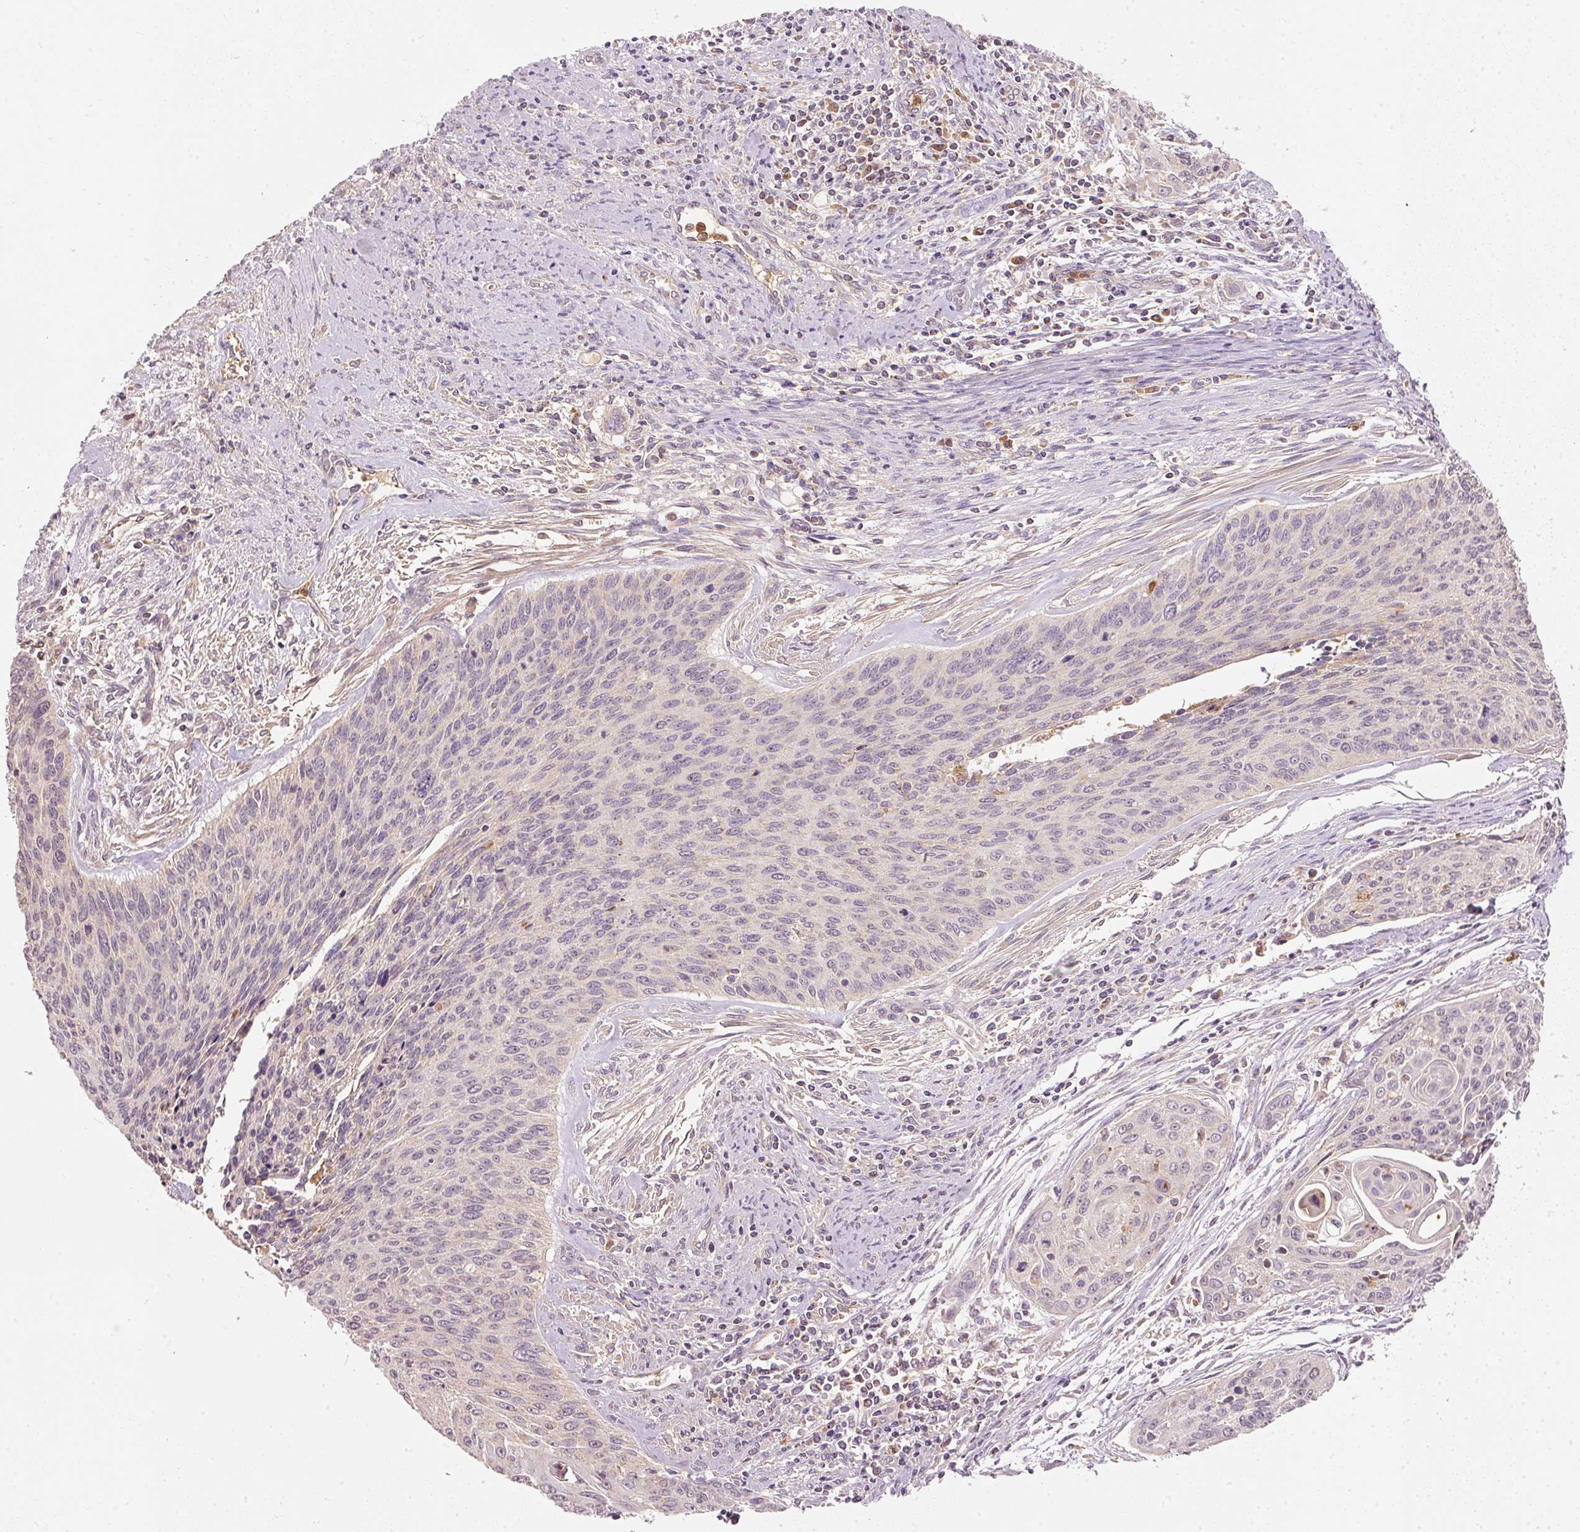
{"staining": {"intensity": "negative", "quantity": "none", "location": "none"}, "tissue": "cervical cancer", "cell_type": "Tumor cells", "image_type": "cancer", "snomed": [{"axis": "morphology", "description": "Squamous cell carcinoma, NOS"}, {"axis": "topography", "description": "Cervix"}], "caption": "There is no significant staining in tumor cells of cervical cancer.", "gene": "PSENEN", "patient": {"sex": "female", "age": 55}}